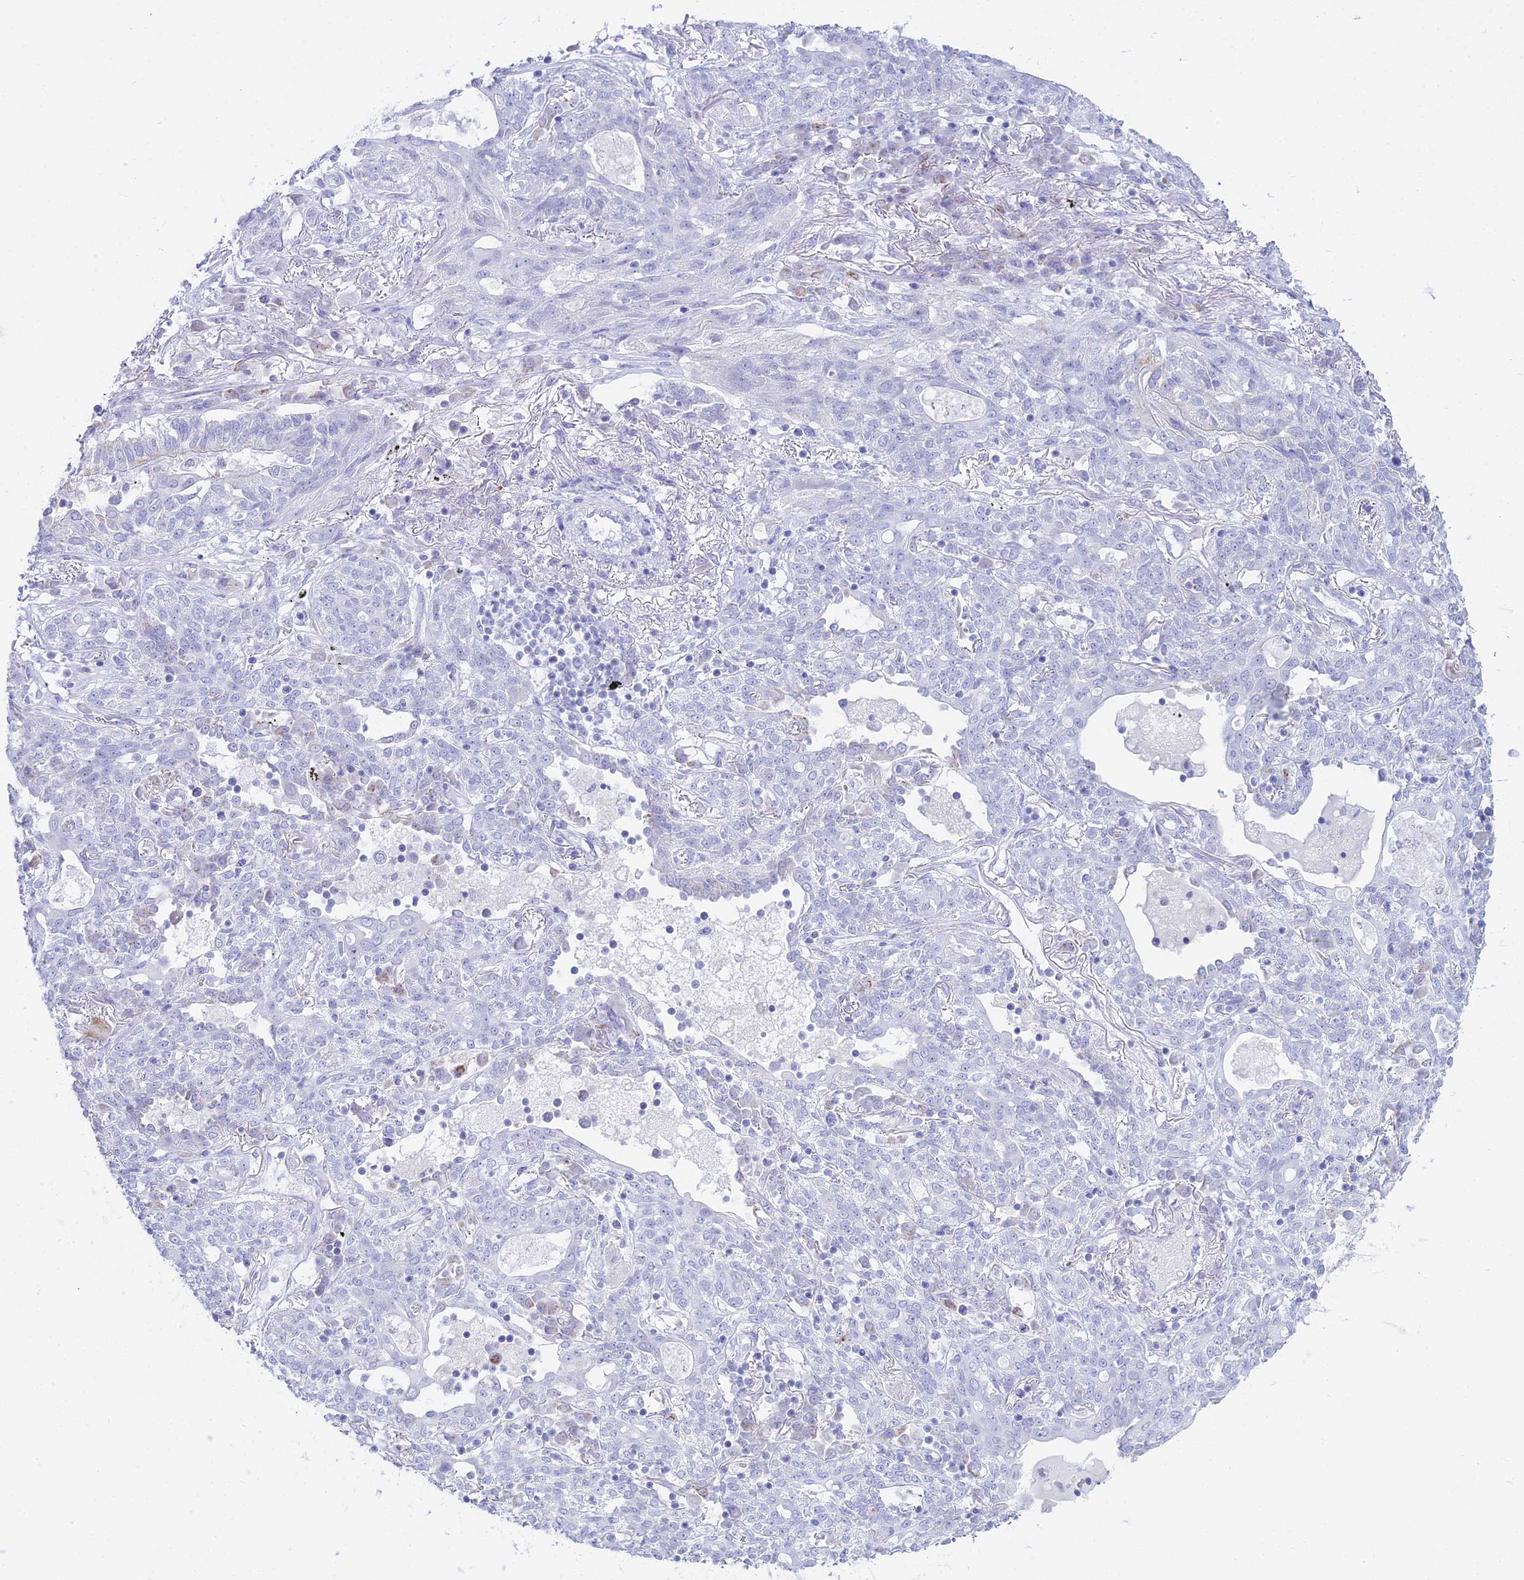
{"staining": {"intensity": "negative", "quantity": "none", "location": "none"}, "tissue": "lung cancer", "cell_type": "Tumor cells", "image_type": "cancer", "snomed": [{"axis": "morphology", "description": "Squamous cell carcinoma, NOS"}, {"axis": "topography", "description": "Lung"}], "caption": "The image reveals no staining of tumor cells in squamous cell carcinoma (lung).", "gene": "CGB2", "patient": {"sex": "female", "age": 70}}